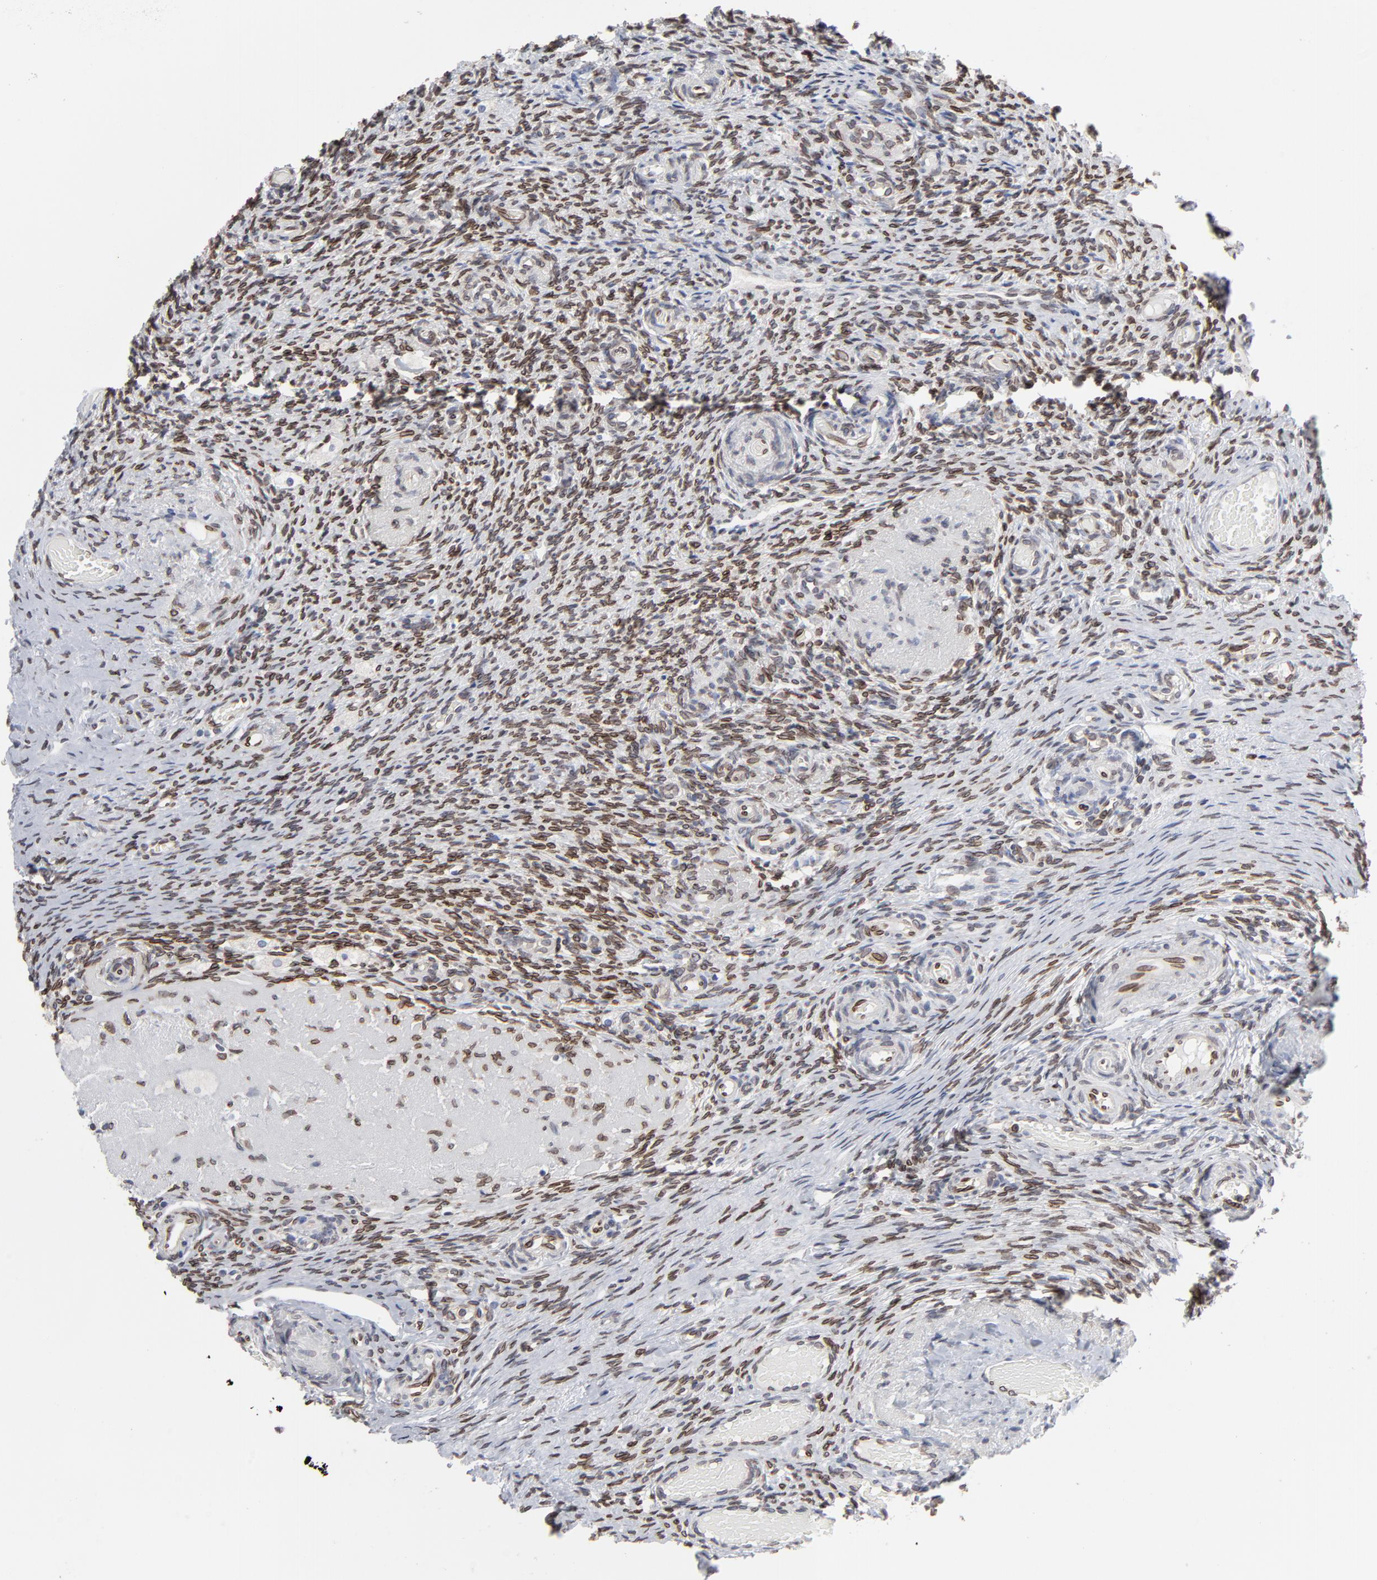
{"staining": {"intensity": "moderate", "quantity": ">75%", "location": "cytoplasmic/membranous,nuclear"}, "tissue": "ovary", "cell_type": "Ovarian stroma cells", "image_type": "normal", "snomed": [{"axis": "morphology", "description": "Normal tissue, NOS"}, {"axis": "topography", "description": "Ovary"}], "caption": "Protein staining of normal ovary demonstrates moderate cytoplasmic/membranous,nuclear staining in approximately >75% of ovarian stroma cells. Immunohistochemistry stains the protein in brown and the nuclei are stained blue.", "gene": "SYNE2", "patient": {"sex": "female", "age": 60}}